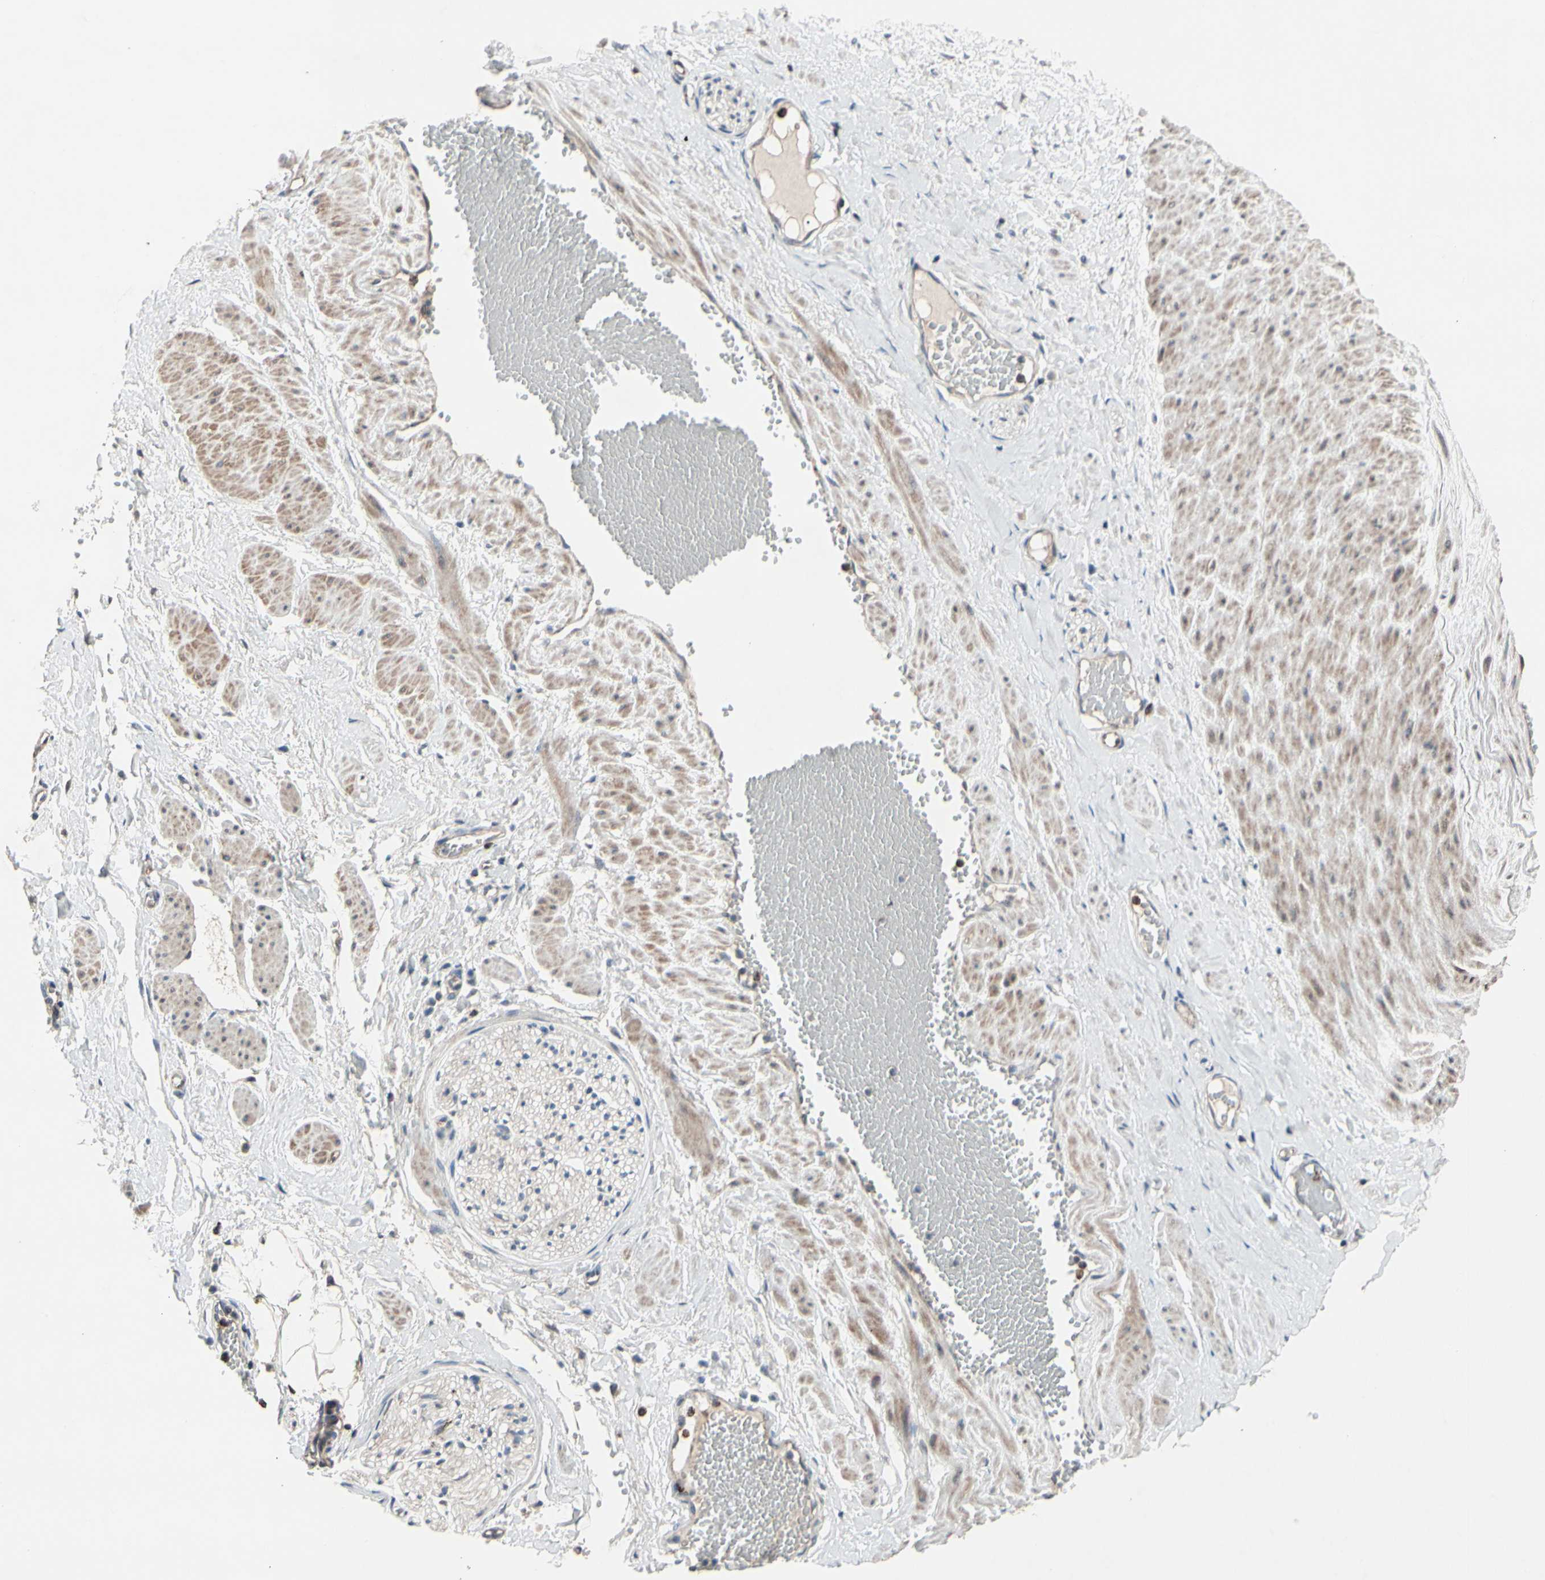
{"staining": {"intensity": "weak", "quantity": "25%-75%", "location": "cytoplasmic/membranous"}, "tissue": "soft tissue", "cell_type": "Fibroblasts", "image_type": "normal", "snomed": [{"axis": "morphology", "description": "Normal tissue, NOS"}, {"axis": "topography", "description": "Soft tissue"}, {"axis": "topography", "description": "Vascular tissue"}], "caption": "Protein positivity by immunohistochemistry (IHC) reveals weak cytoplasmic/membranous staining in approximately 25%-75% of fibroblasts in benign soft tissue. Using DAB (brown) and hematoxylin (blue) stains, captured at high magnification using brightfield microscopy.", "gene": "CPT1A", "patient": {"sex": "female", "age": 35}}